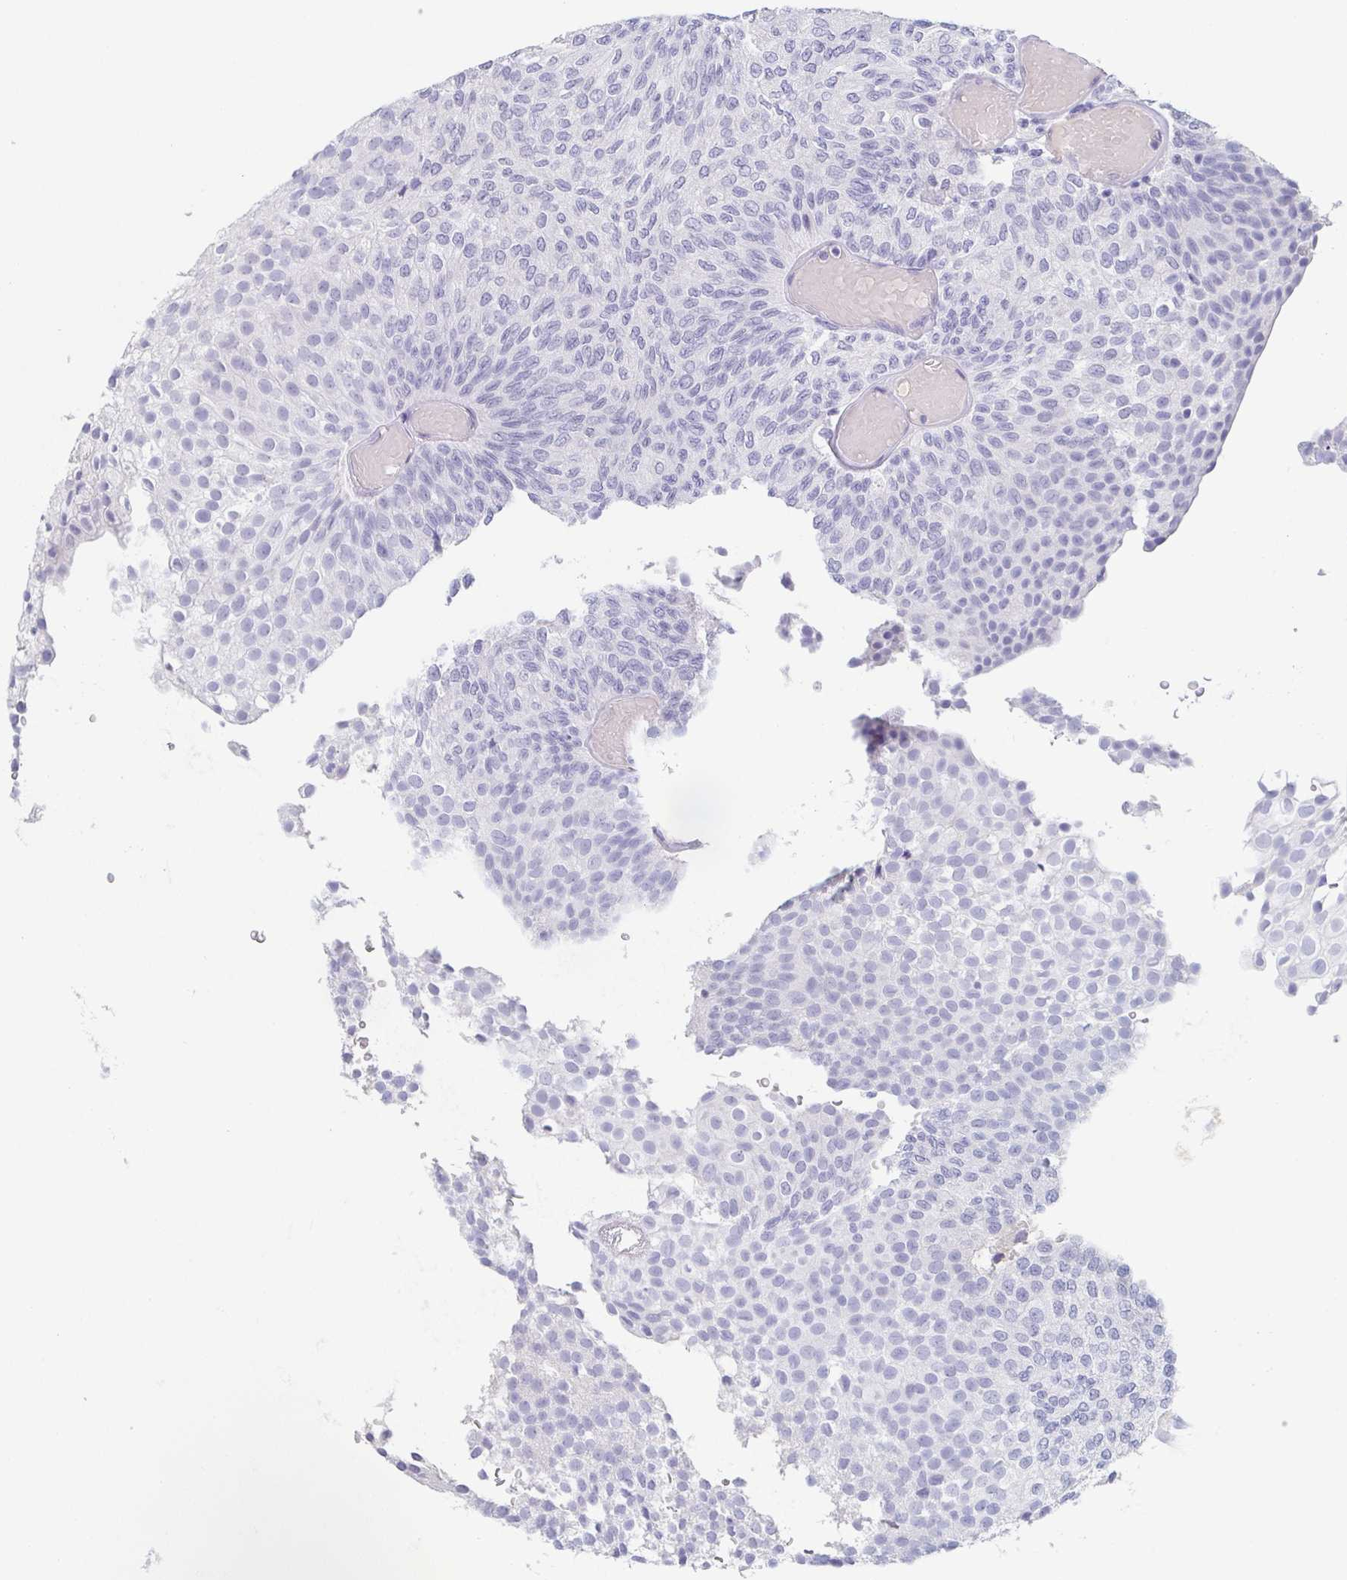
{"staining": {"intensity": "negative", "quantity": "none", "location": "none"}, "tissue": "urothelial cancer", "cell_type": "Tumor cells", "image_type": "cancer", "snomed": [{"axis": "morphology", "description": "Urothelial carcinoma, Low grade"}, {"axis": "topography", "description": "Urinary bladder"}], "caption": "The micrograph demonstrates no significant staining in tumor cells of urothelial cancer. The staining was performed using DAB to visualize the protein expression in brown, while the nuclei were stained in blue with hematoxylin (Magnification: 20x).", "gene": "ITLN1", "patient": {"sex": "male", "age": 78}}